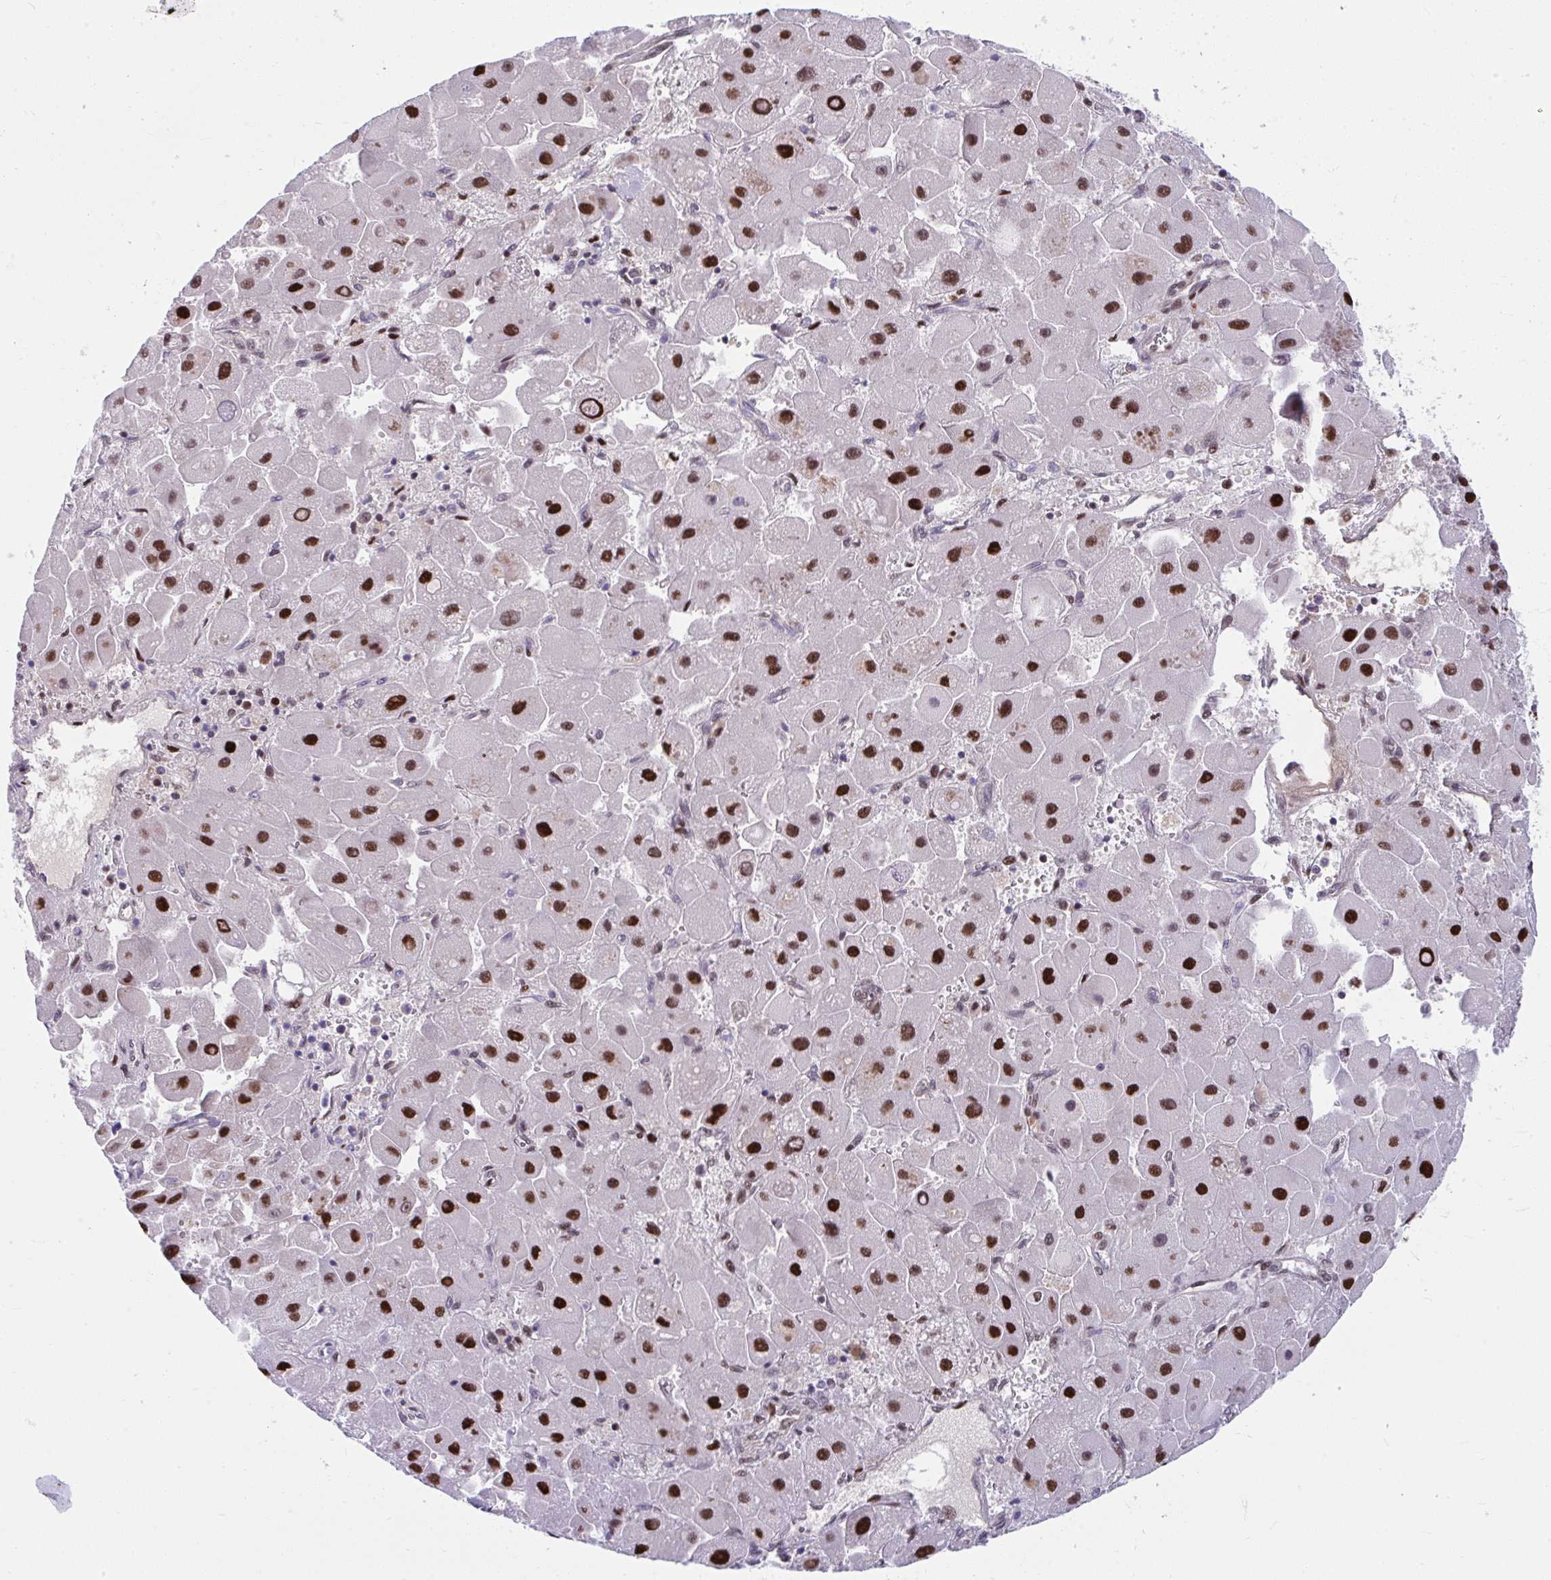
{"staining": {"intensity": "strong", "quantity": ">75%", "location": "nuclear"}, "tissue": "liver cancer", "cell_type": "Tumor cells", "image_type": "cancer", "snomed": [{"axis": "morphology", "description": "Carcinoma, Hepatocellular, NOS"}, {"axis": "topography", "description": "Liver"}], "caption": "Strong nuclear positivity is identified in approximately >75% of tumor cells in hepatocellular carcinoma (liver). The staining was performed using DAB, with brown indicating positive protein expression. Nuclei are stained blue with hematoxylin.", "gene": "SLC35C2", "patient": {"sex": "male", "age": 24}}